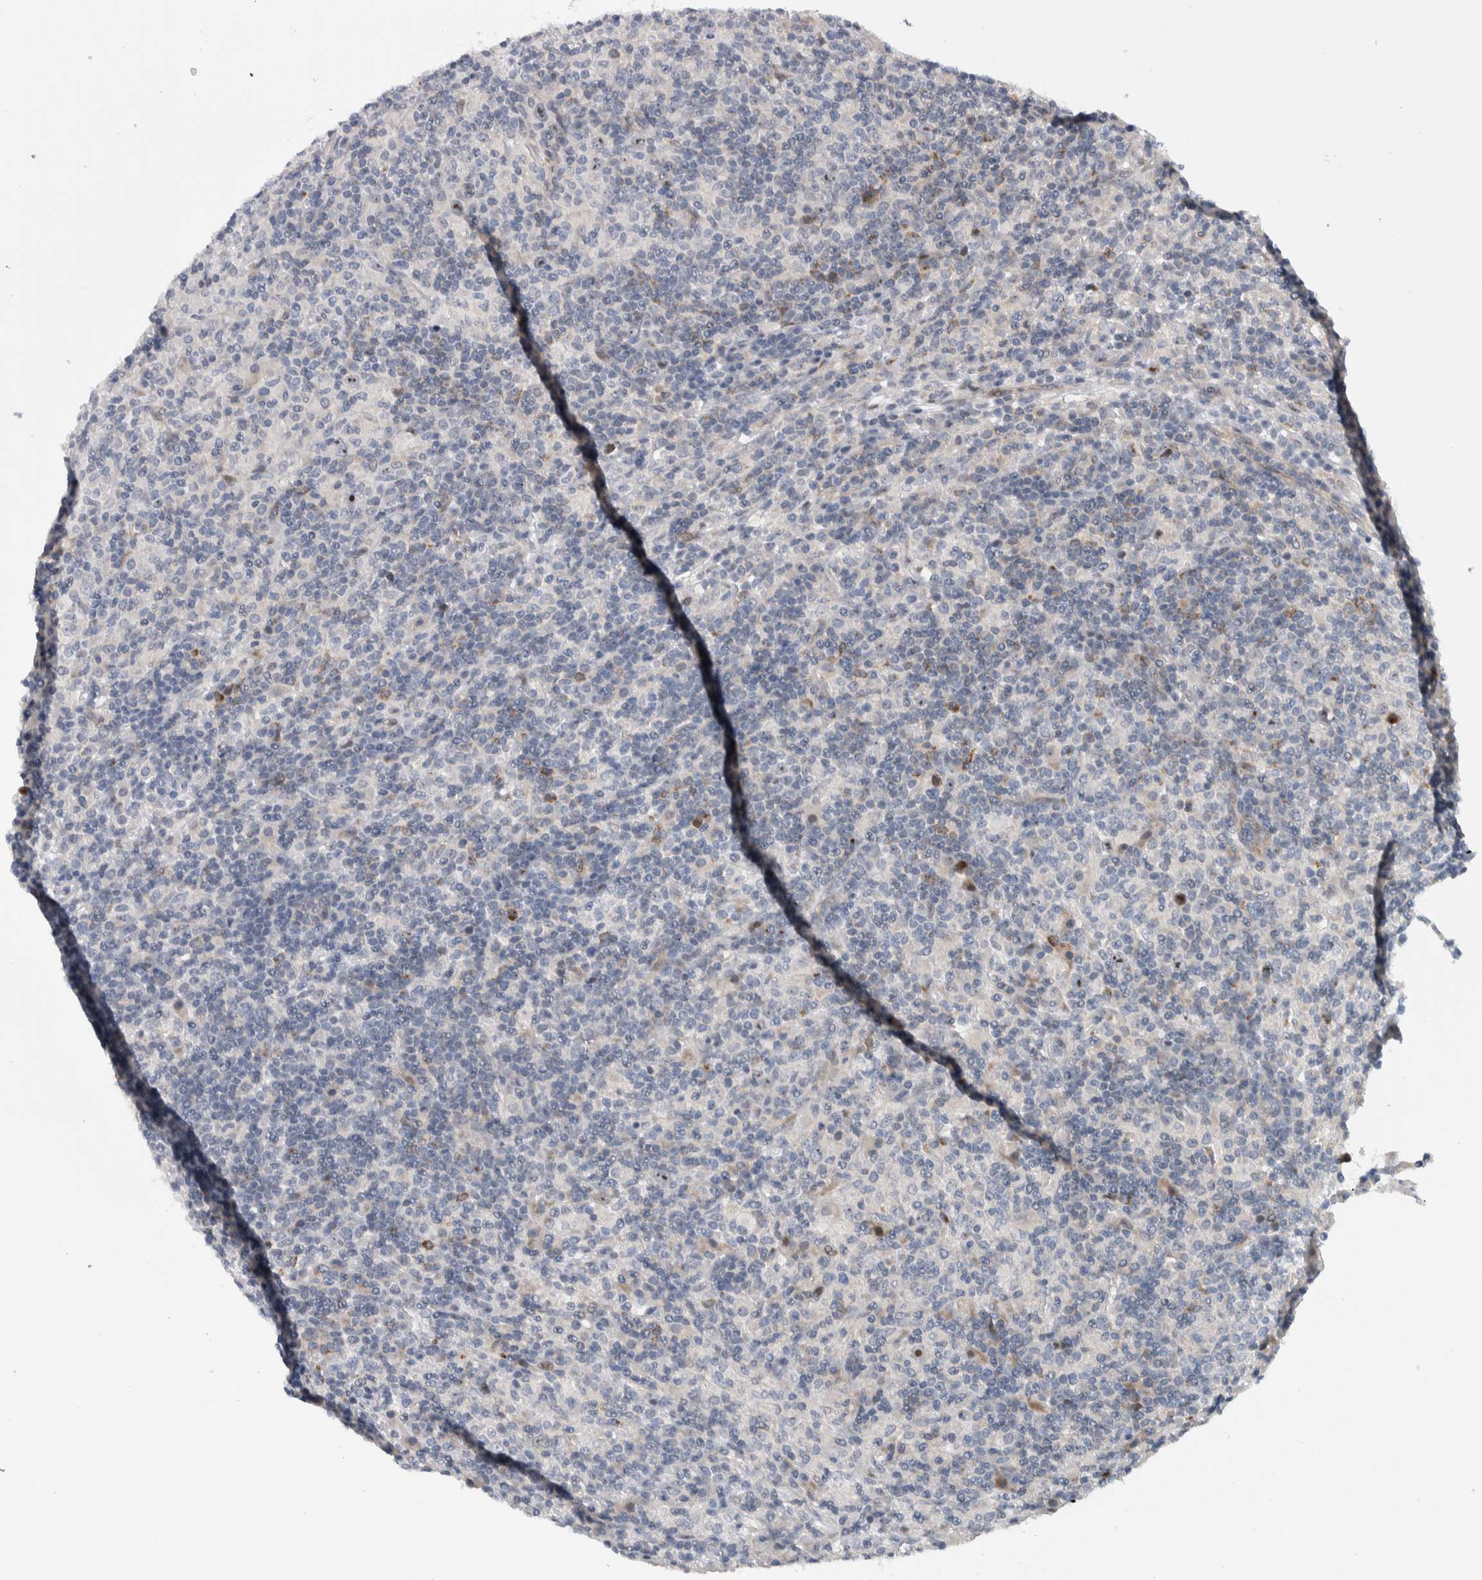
{"staining": {"intensity": "negative", "quantity": "none", "location": "none"}, "tissue": "lymphoma", "cell_type": "Tumor cells", "image_type": "cancer", "snomed": [{"axis": "morphology", "description": "Hodgkin's disease, NOS"}, {"axis": "topography", "description": "Lymph node"}], "caption": "Lymphoma was stained to show a protein in brown. There is no significant positivity in tumor cells.", "gene": "PRRG4", "patient": {"sex": "male", "age": 70}}